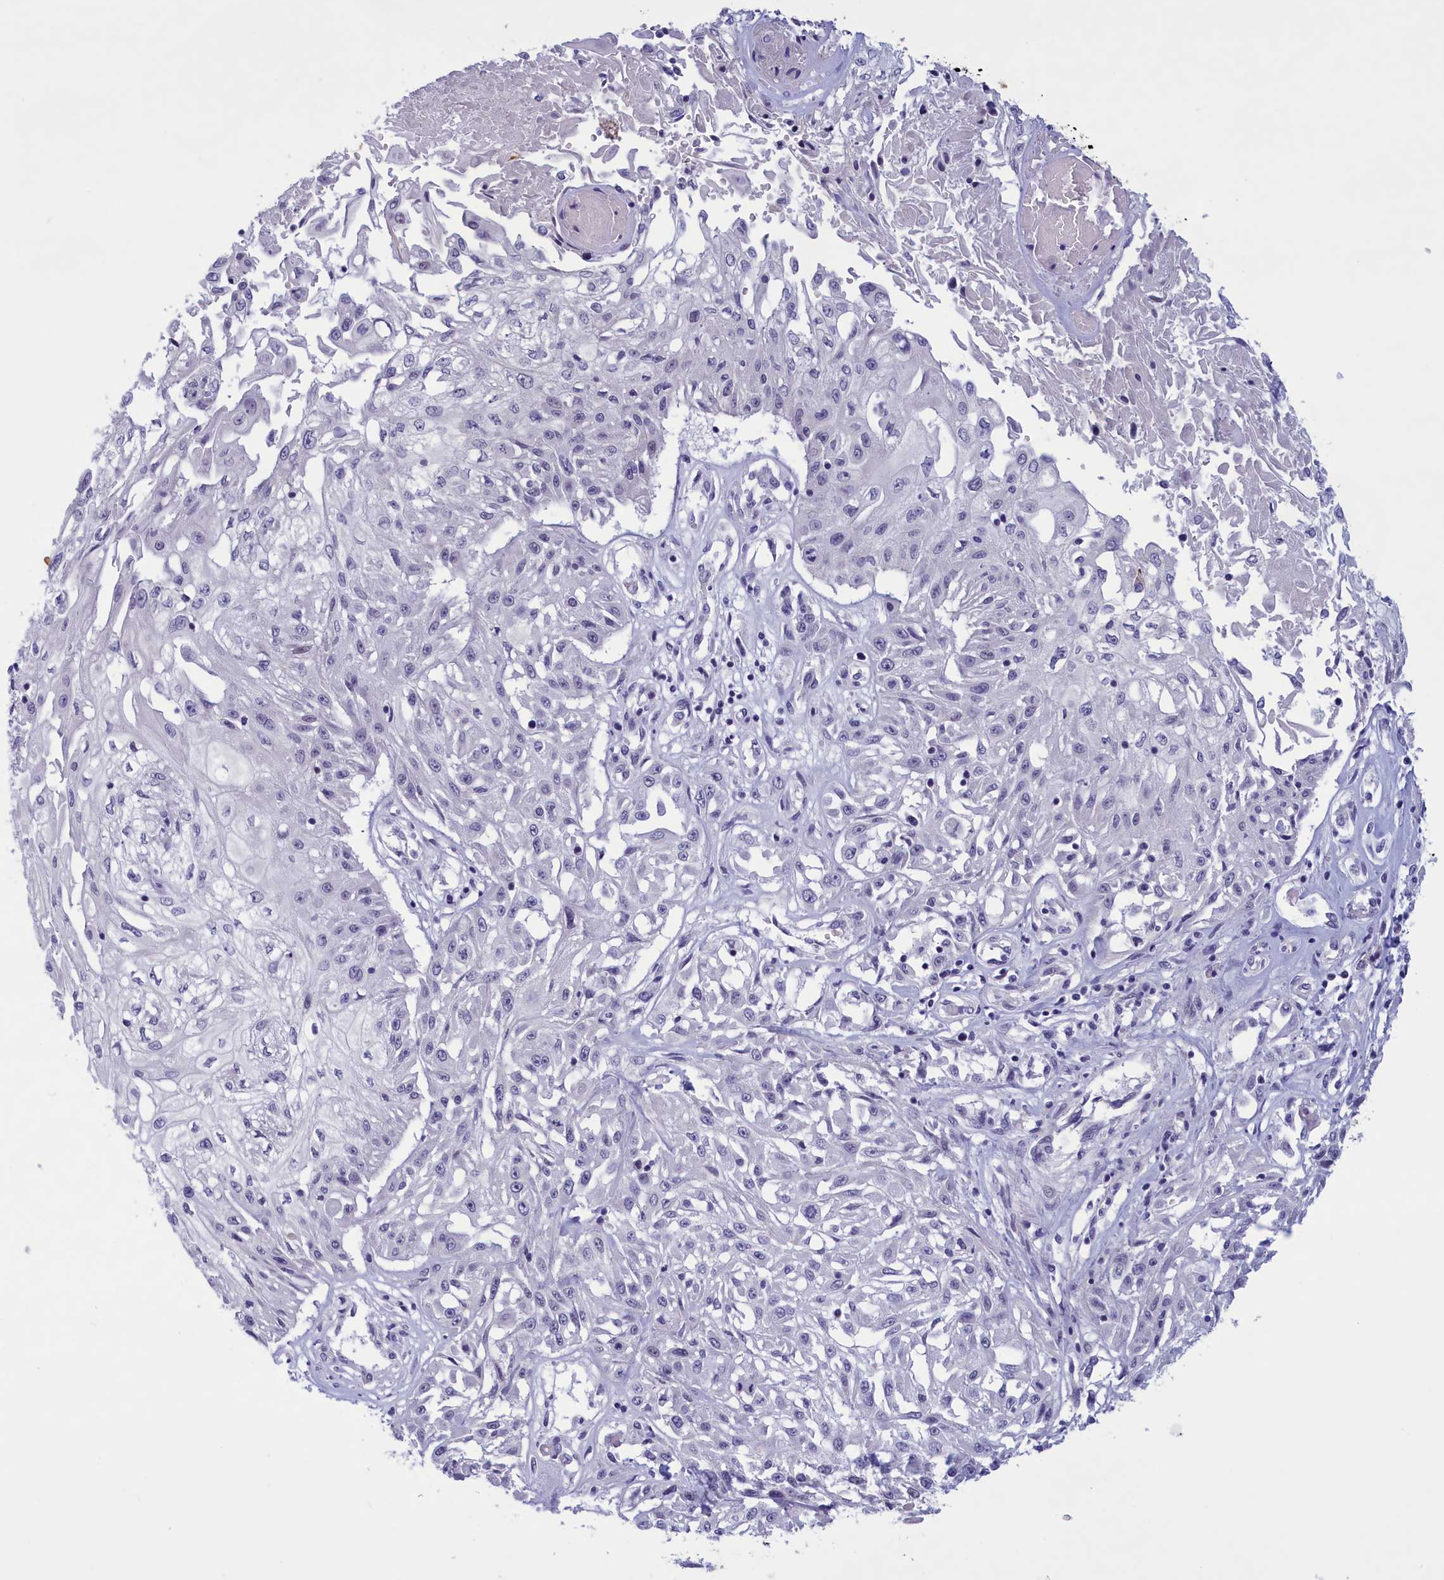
{"staining": {"intensity": "negative", "quantity": "none", "location": "none"}, "tissue": "skin cancer", "cell_type": "Tumor cells", "image_type": "cancer", "snomed": [{"axis": "morphology", "description": "Squamous cell carcinoma, NOS"}, {"axis": "morphology", "description": "Squamous cell carcinoma, metastatic, NOS"}, {"axis": "topography", "description": "Skin"}, {"axis": "topography", "description": "Lymph node"}], "caption": "DAB immunohistochemical staining of human skin cancer exhibits no significant positivity in tumor cells. (Immunohistochemistry (ihc), brightfield microscopy, high magnification).", "gene": "ELOA2", "patient": {"sex": "male", "age": 75}}